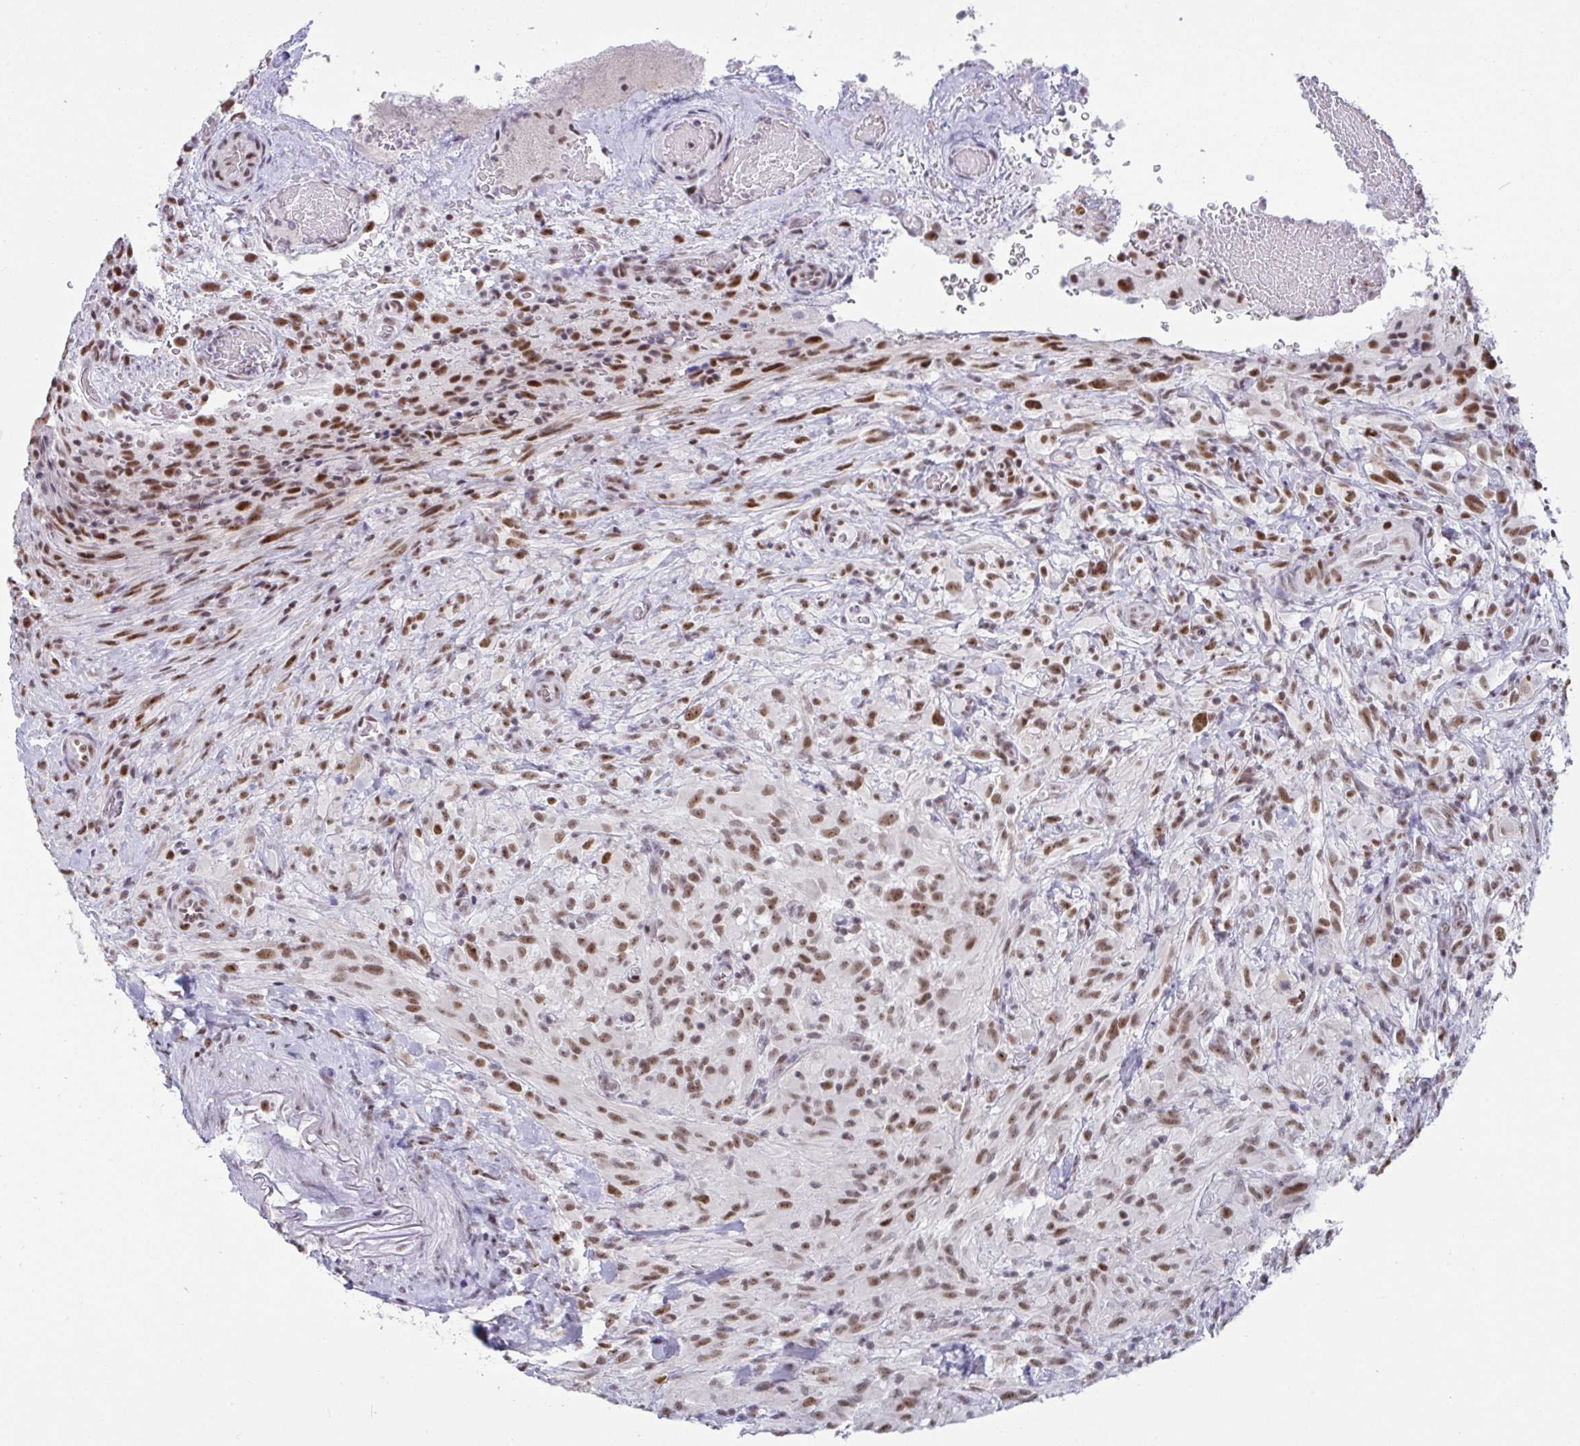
{"staining": {"intensity": "moderate", "quantity": ">75%", "location": "nuclear"}, "tissue": "glioma", "cell_type": "Tumor cells", "image_type": "cancer", "snomed": [{"axis": "morphology", "description": "Glioma, malignant, High grade"}, {"axis": "topography", "description": "Brain"}], "caption": "Protein staining shows moderate nuclear staining in approximately >75% of tumor cells in glioma.", "gene": "SUPT16H", "patient": {"sex": "male", "age": 71}}